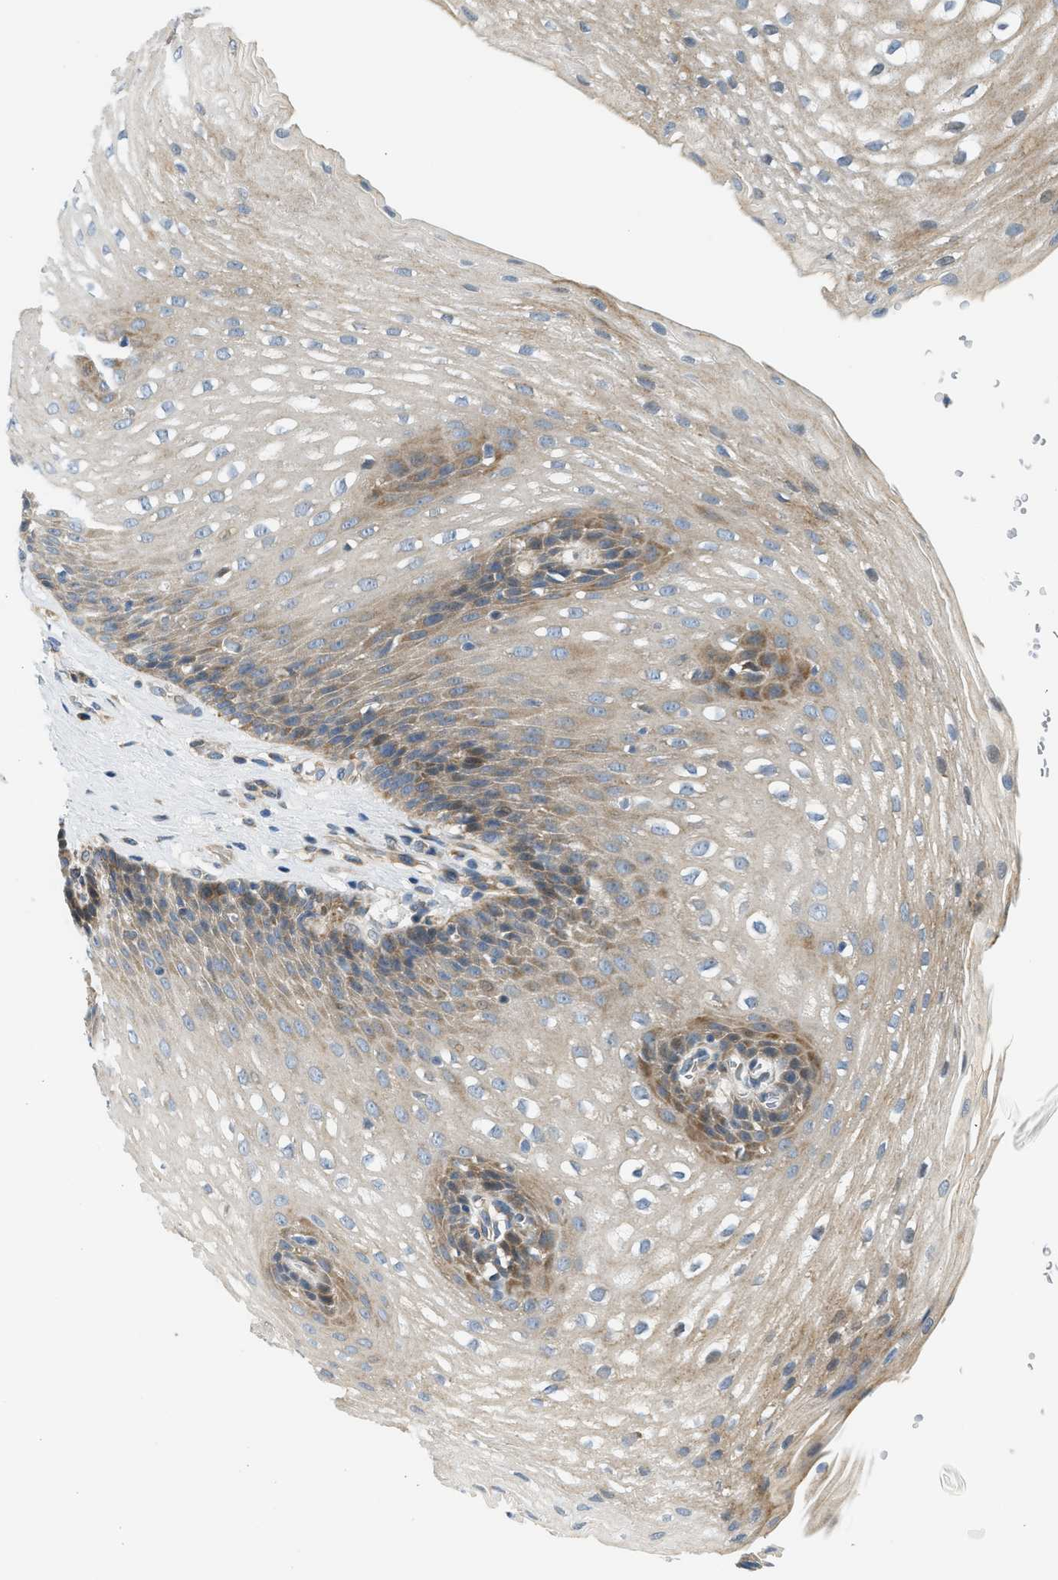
{"staining": {"intensity": "moderate", "quantity": "25%-75%", "location": "cytoplasmic/membranous"}, "tissue": "esophagus", "cell_type": "Squamous epithelial cells", "image_type": "normal", "snomed": [{"axis": "morphology", "description": "Normal tissue, NOS"}, {"axis": "topography", "description": "Esophagus"}], "caption": "Immunohistochemical staining of normal esophagus demonstrates 25%-75% levels of moderate cytoplasmic/membranous protein expression in approximately 25%-75% of squamous epithelial cells.", "gene": "KDELR2", "patient": {"sex": "male", "age": 48}}